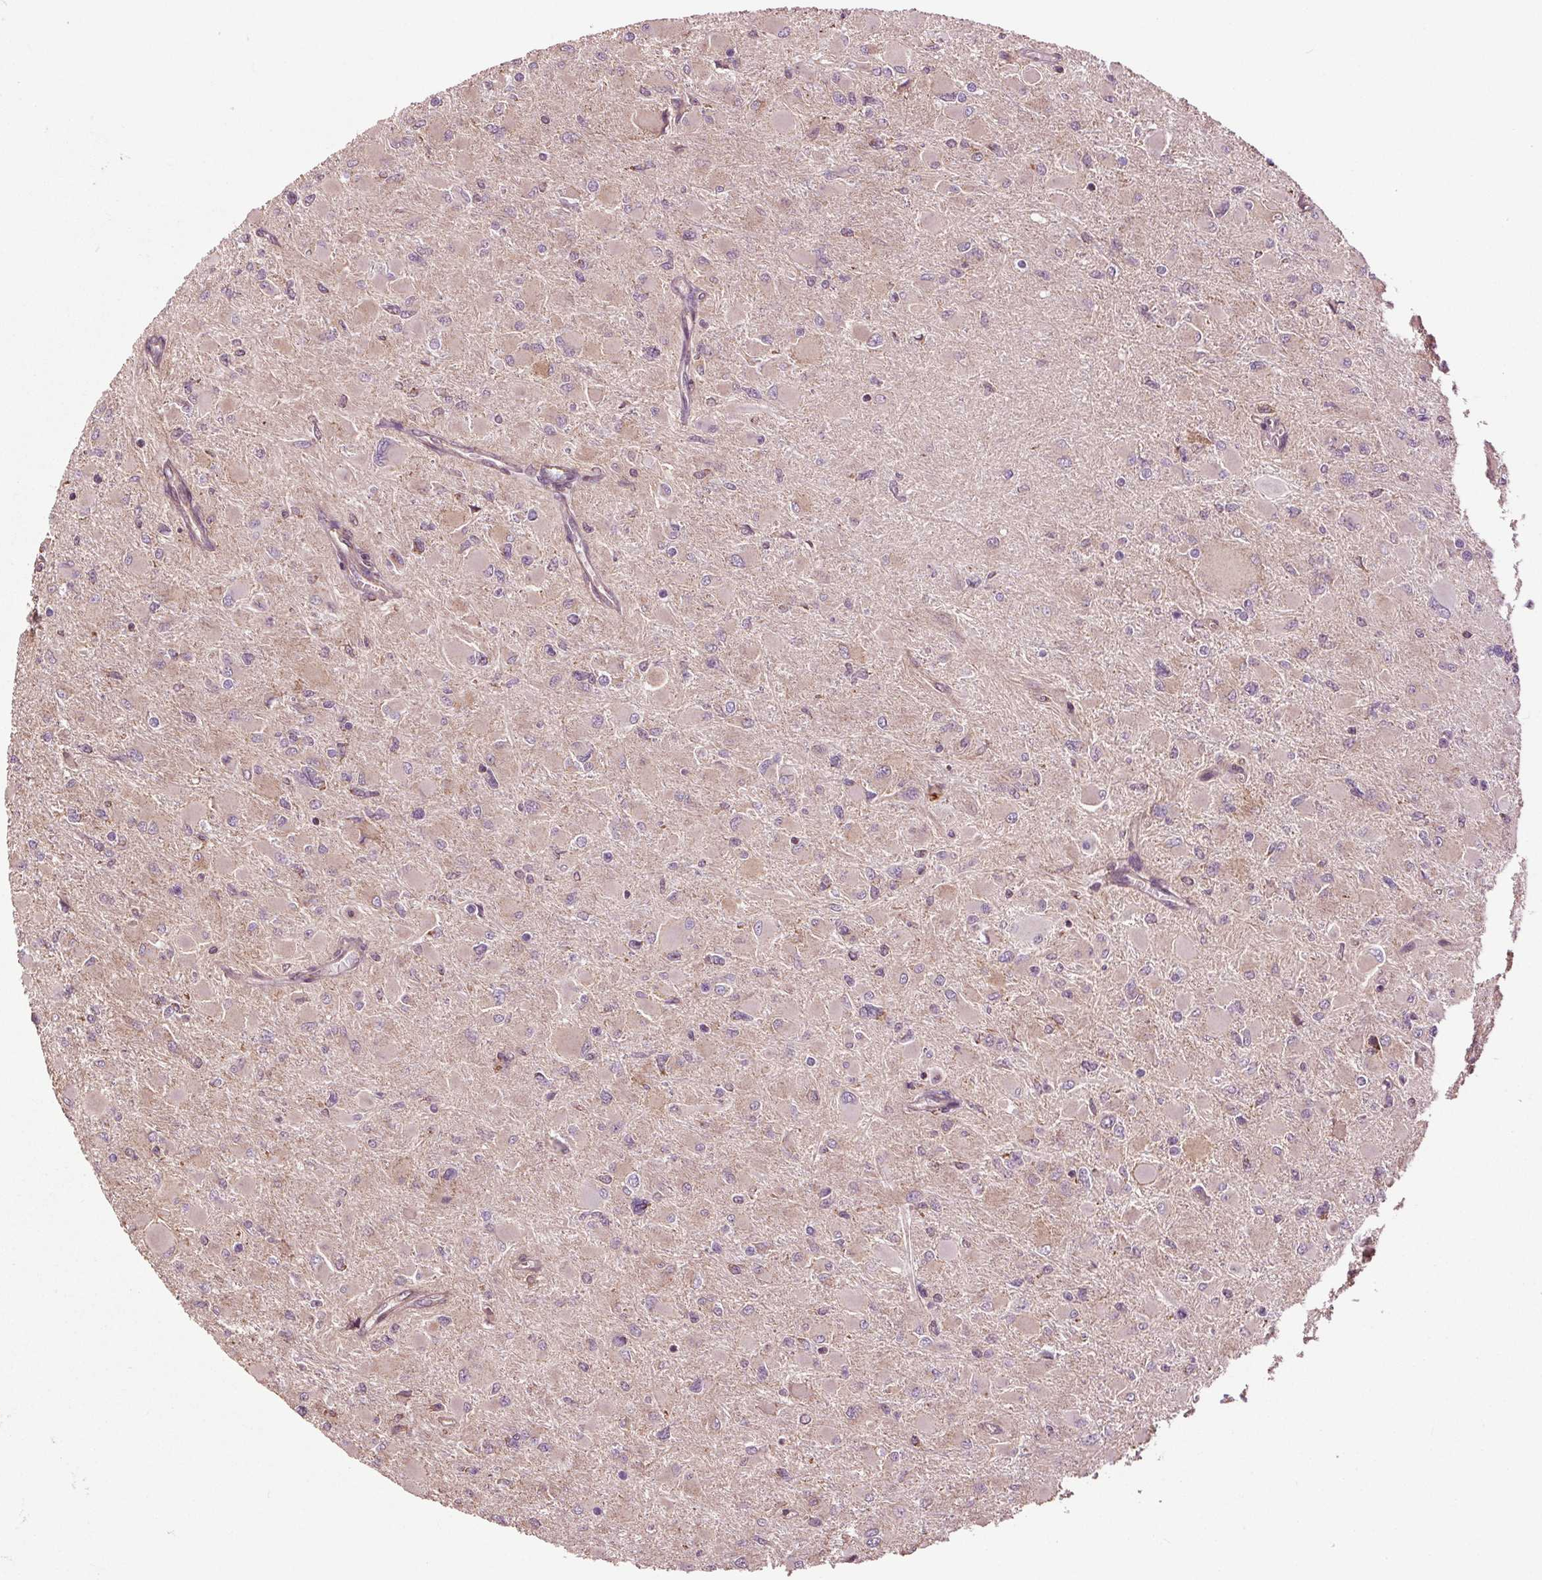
{"staining": {"intensity": "negative", "quantity": "none", "location": "none"}, "tissue": "glioma", "cell_type": "Tumor cells", "image_type": "cancer", "snomed": [{"axis": "morphology", "description": "Glioma, malignant, High grade"}, {"axis": "topography", "description": "Cerebral cortex"}], "caption": "This image is of glioma stained with IHC to label a protein in brown with the nuclei are counter-stained blue. There is no expression in tumor cells.", "gene": "RNPEP", "patient": {"sex": "female", "age": 36}}